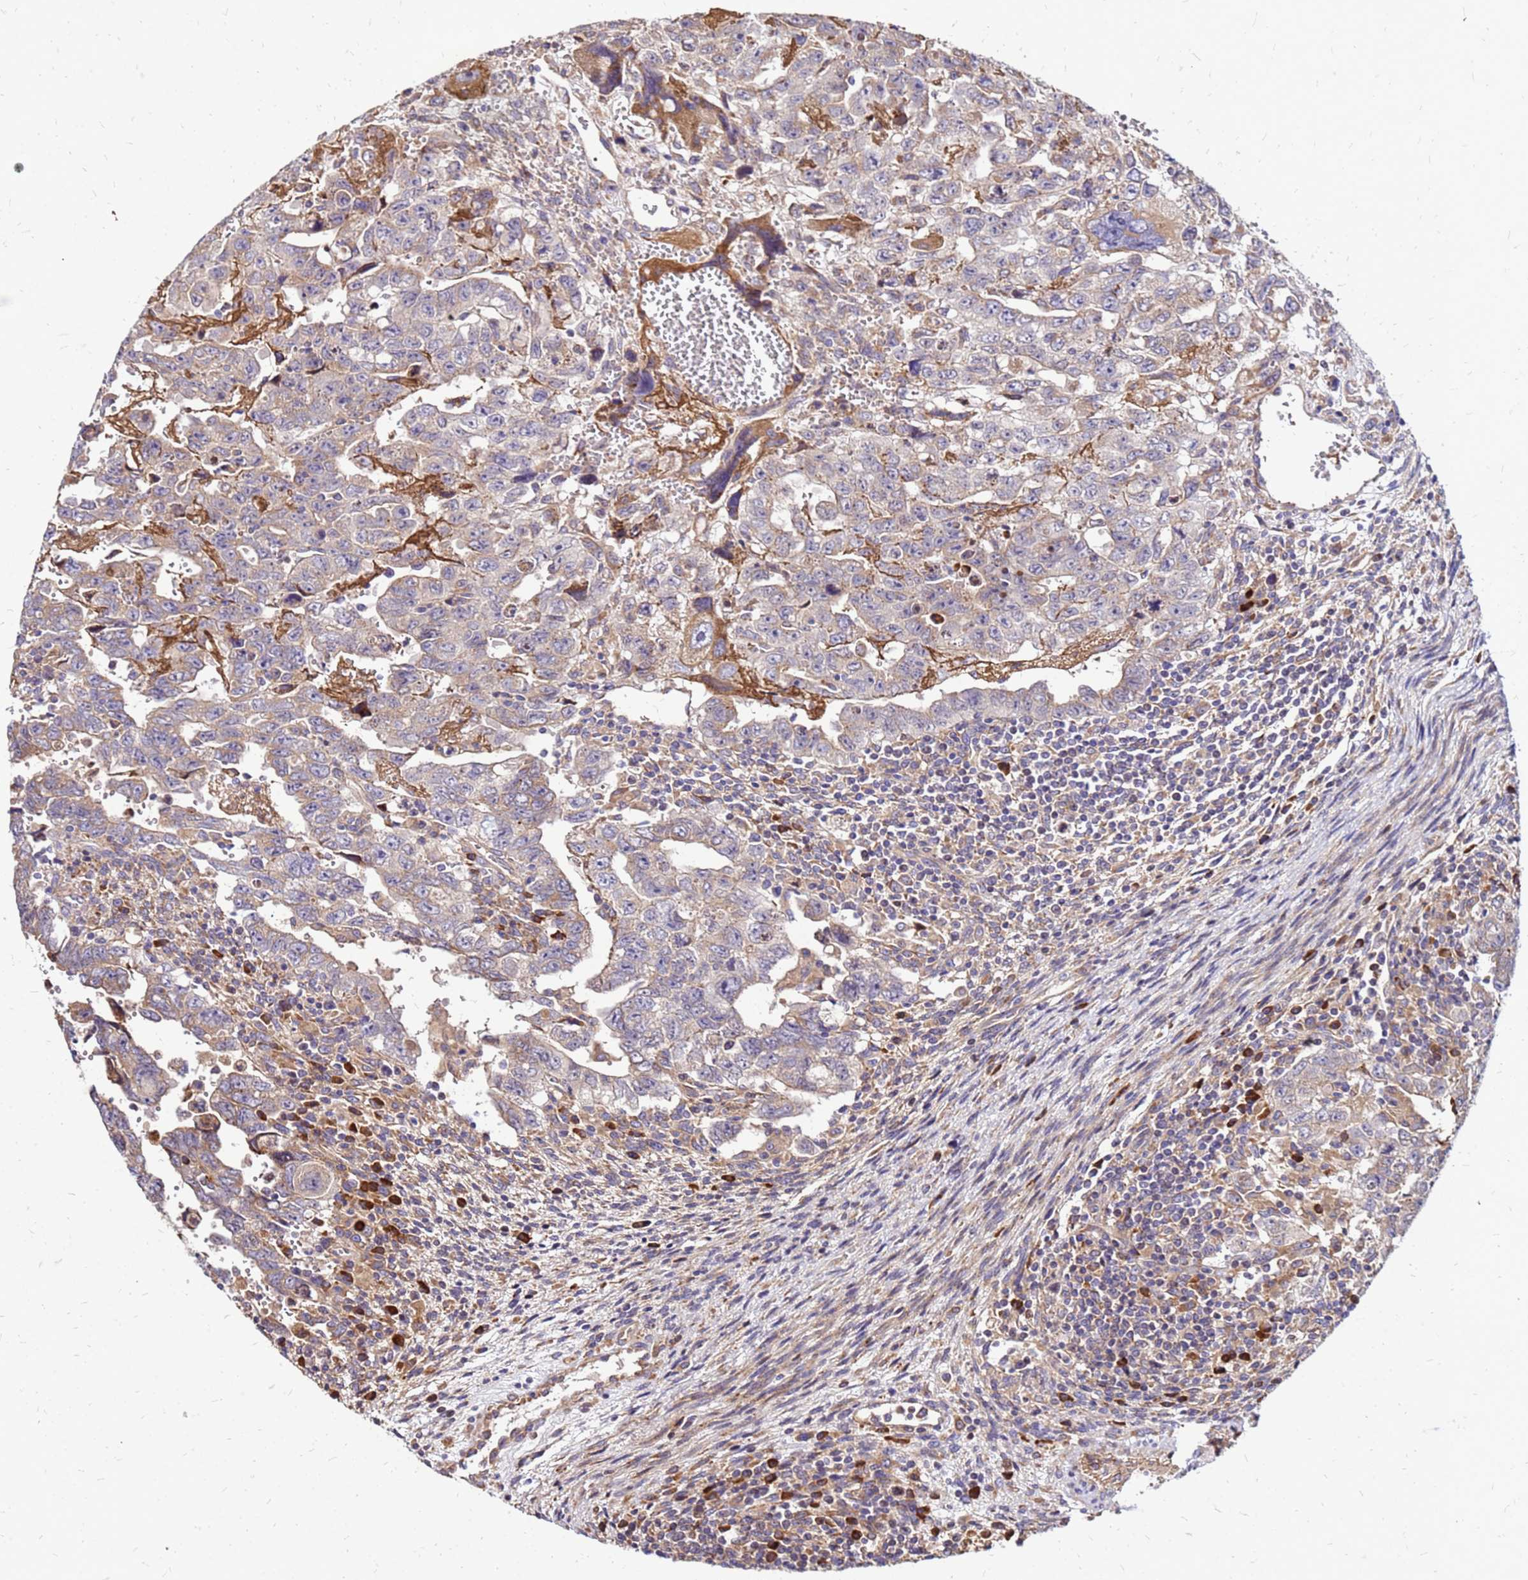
{"staining": {"intensity": "moderate", "quantity": "<25%", "location": "cytoplasmic/membranous"}, "tissue": "testis cancer", "cell_type": "Tumor cells", "image_type": "cancer", "snomed": [{"axis": "morphology", "description": "Carcinoma, Embryonal, NOS"}, {"axis": "topography", "description": "Testis"}], "caption": "Protein analysis of testis embryonal carcinoma tissue demonstrates moderate cytoplasmic/membranous staining in approximately <25% of tumor cells.", "gene": "VMO1", "patient": {"sex": "male", "age": 28}}